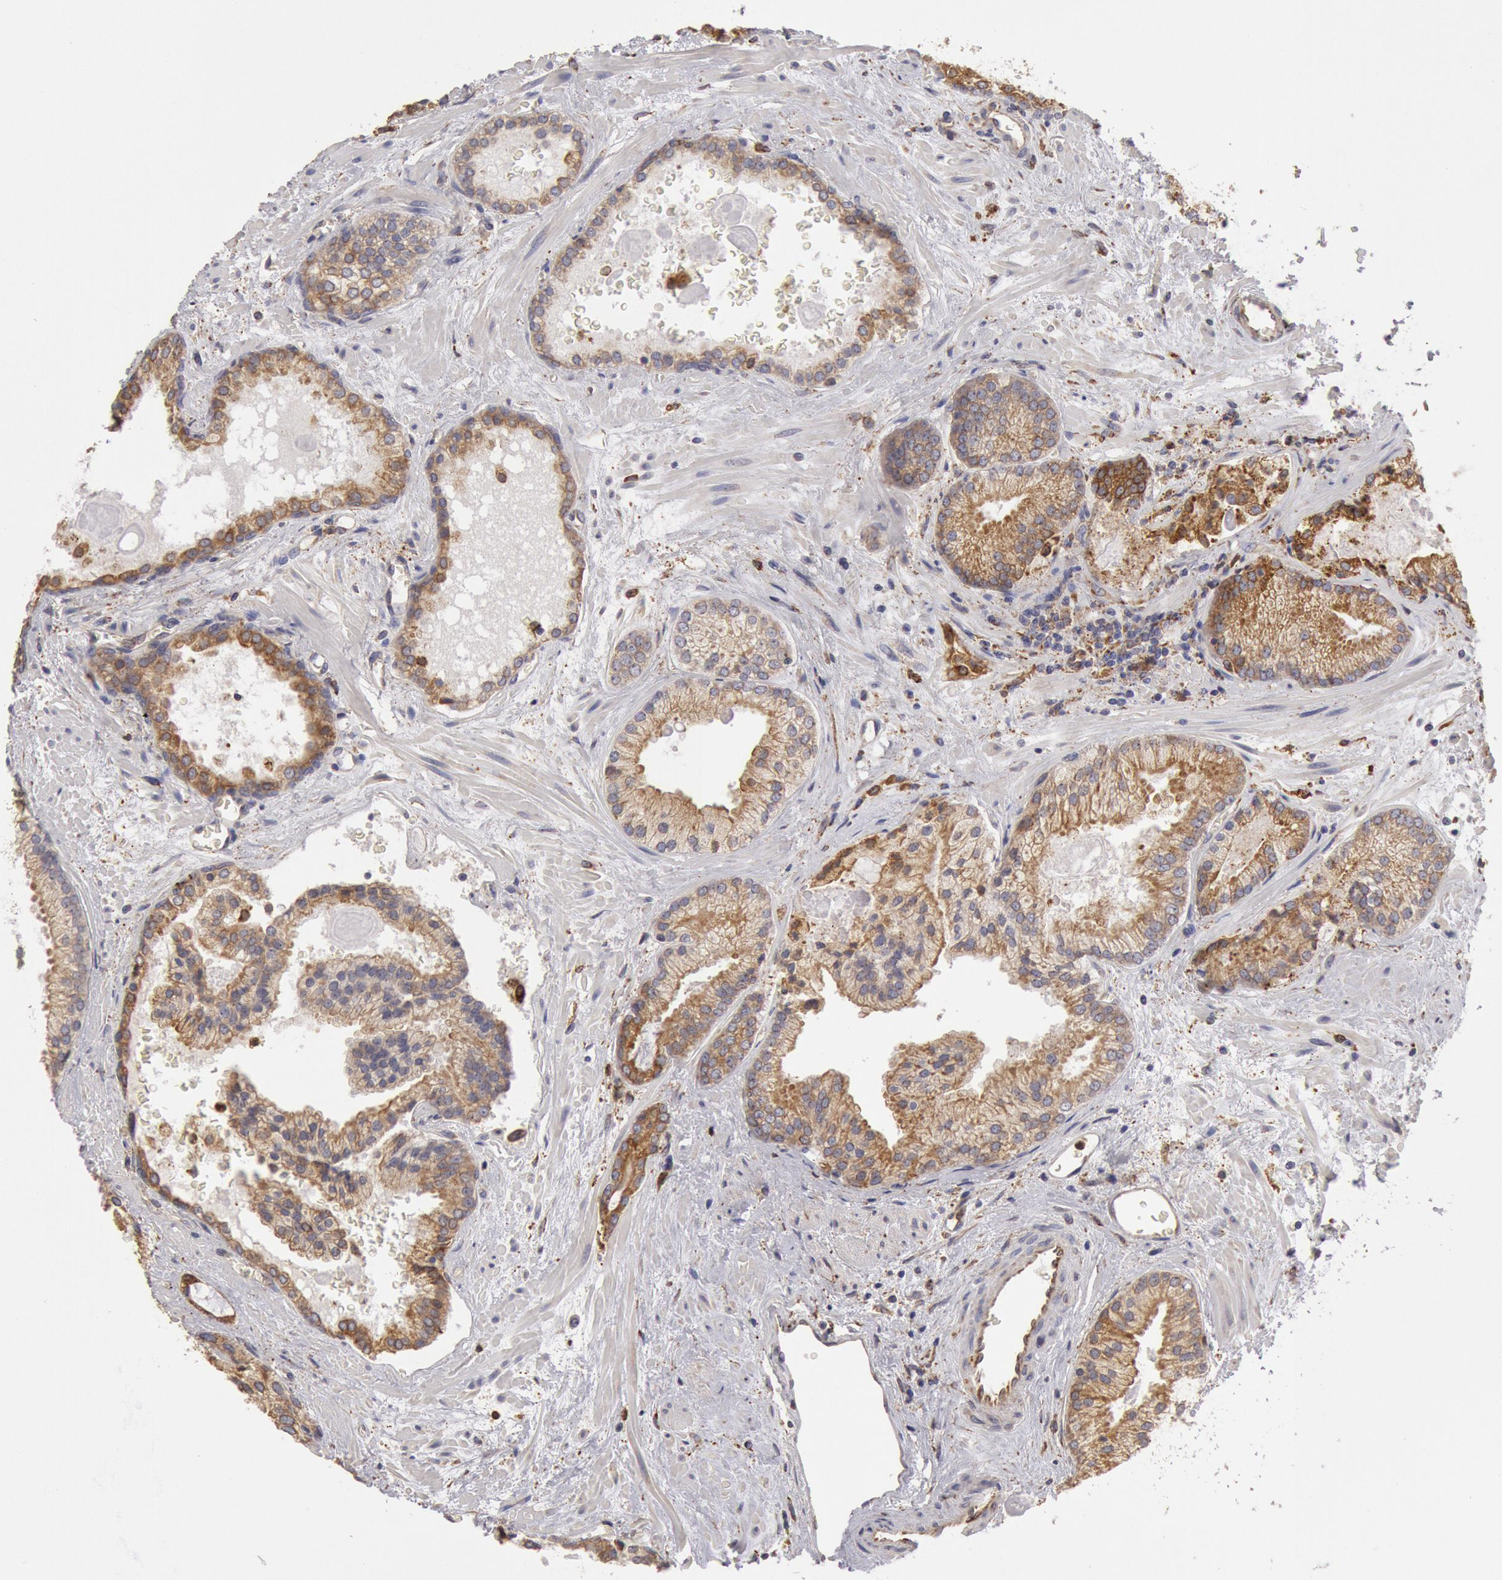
{"staining": {"intensity": "moderate", "quantity": ">75%", "location": "cytoplasmic/membranous"}, "tissue": "prostate cancer", "cell_type": "Tumor cells", "image_type": "cancer", "snomed": [{"axis": "morphology", "description": "Adenocarcinoma, Medium grade"}, {"axis": "topography", "description": "Prostate"}], "caption": "Immunohistochemistry (DAB) staining of prostate cancer demonstrates moderate cytoplasmic/membranous protein staining in about >75% of tumor cells.", "gene": "ERP44", "patient": {"sex": "male", "age": 70}}